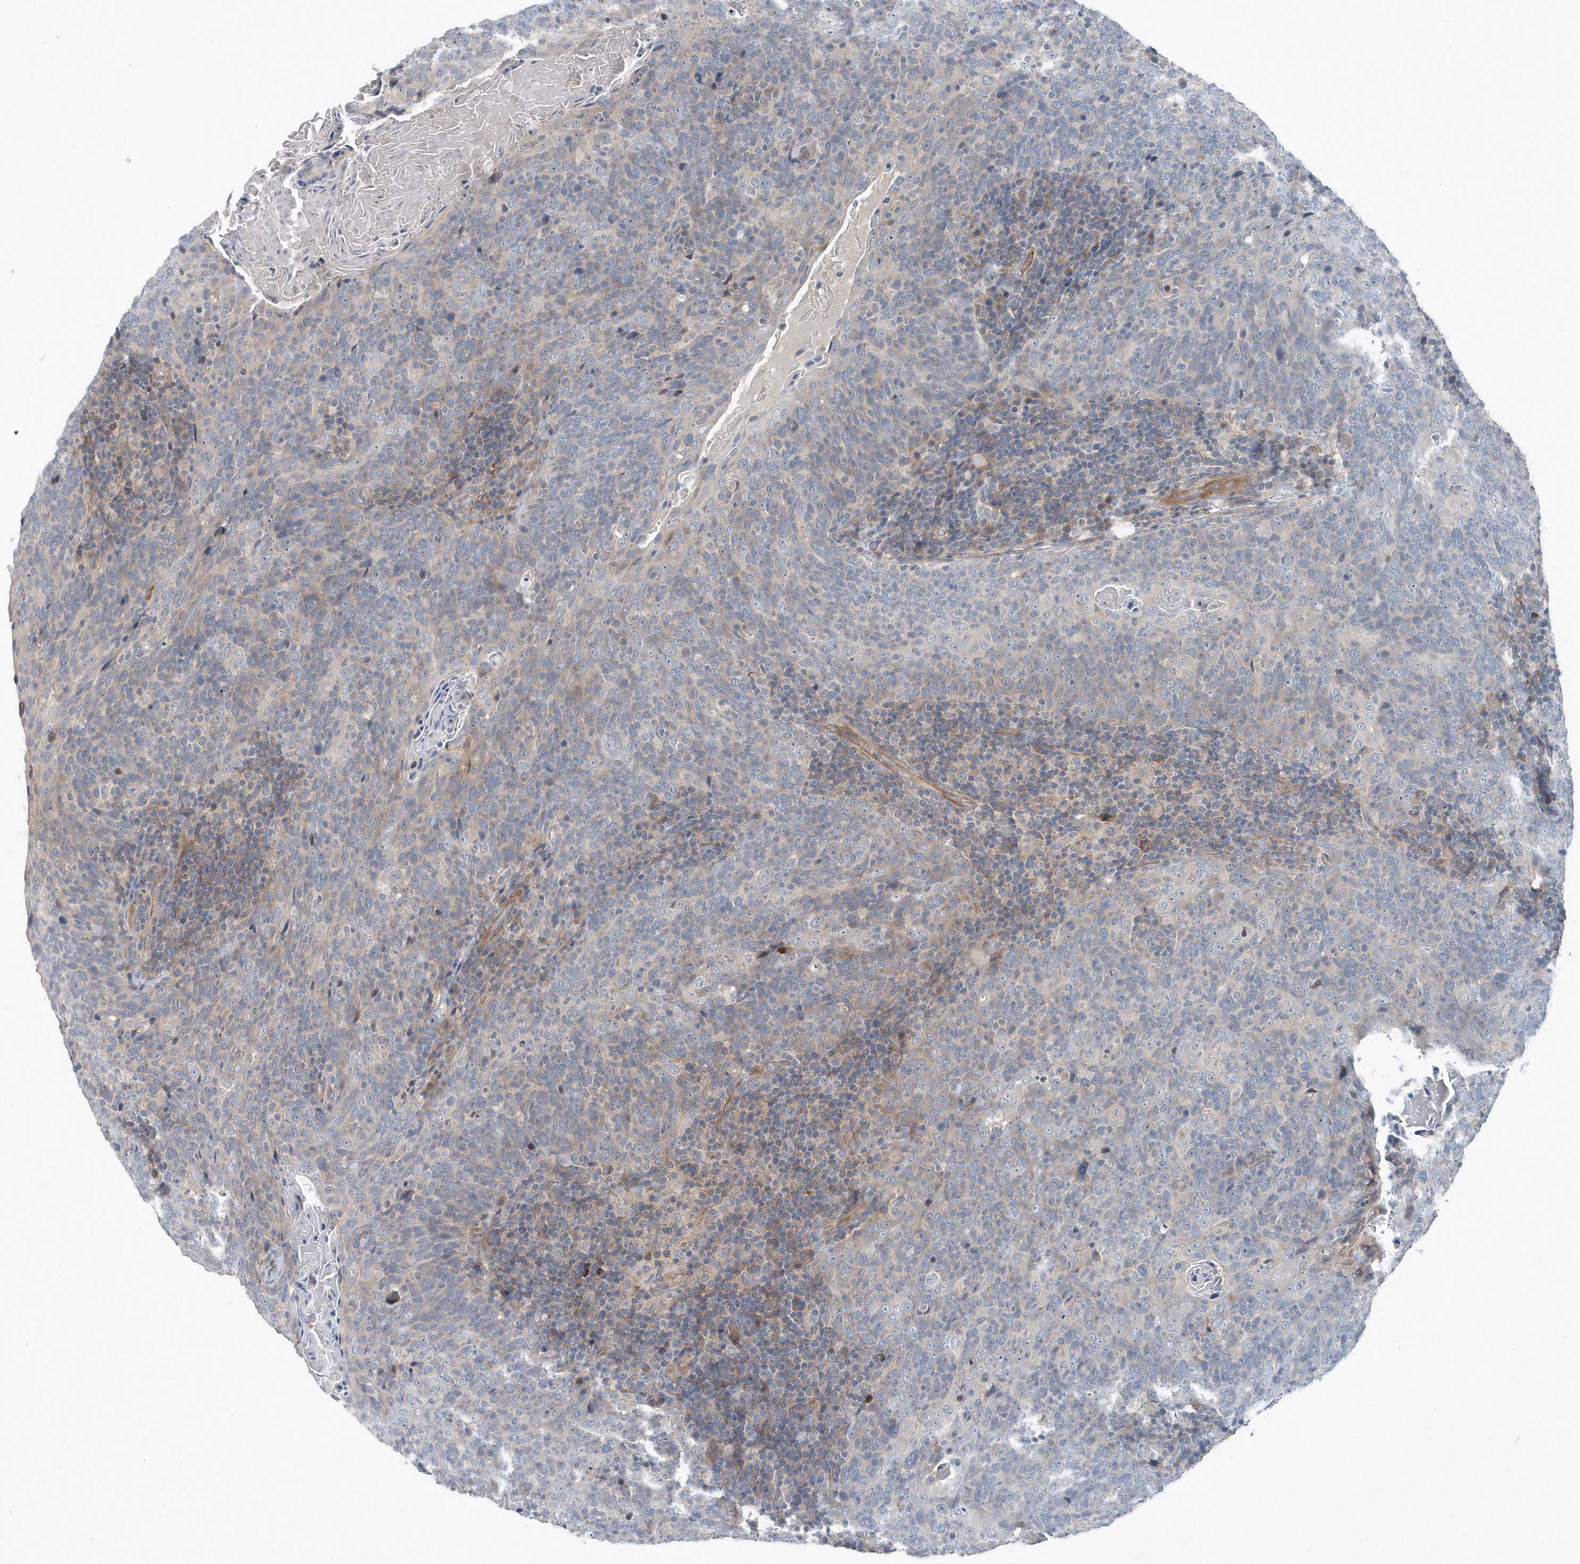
{"staining": {"intensity": "negative", "quantity": "none", "location": "none"}, "tissue": "head and neck cancer", "cell_type": "Tumor cells", "image_type": "cancer", "snomed": [{"axis": "morphology", "description": "Squamous cell carcinoma, NOS"}, {"axis": "morphology", "description": "Squamous cell carcinoma, metastatic, NOS"}, {"axis": "topography", "description": "Lymph node"}, {"axis": "topography", "description": "Head-Neck"}], "caption": "Head and neck squamous cell carcinoma was stained to show a protein in brown. There is no significant staining in tumor cells.", "gene": "MCC", "patient": {"sex": "male", "age": 62}}